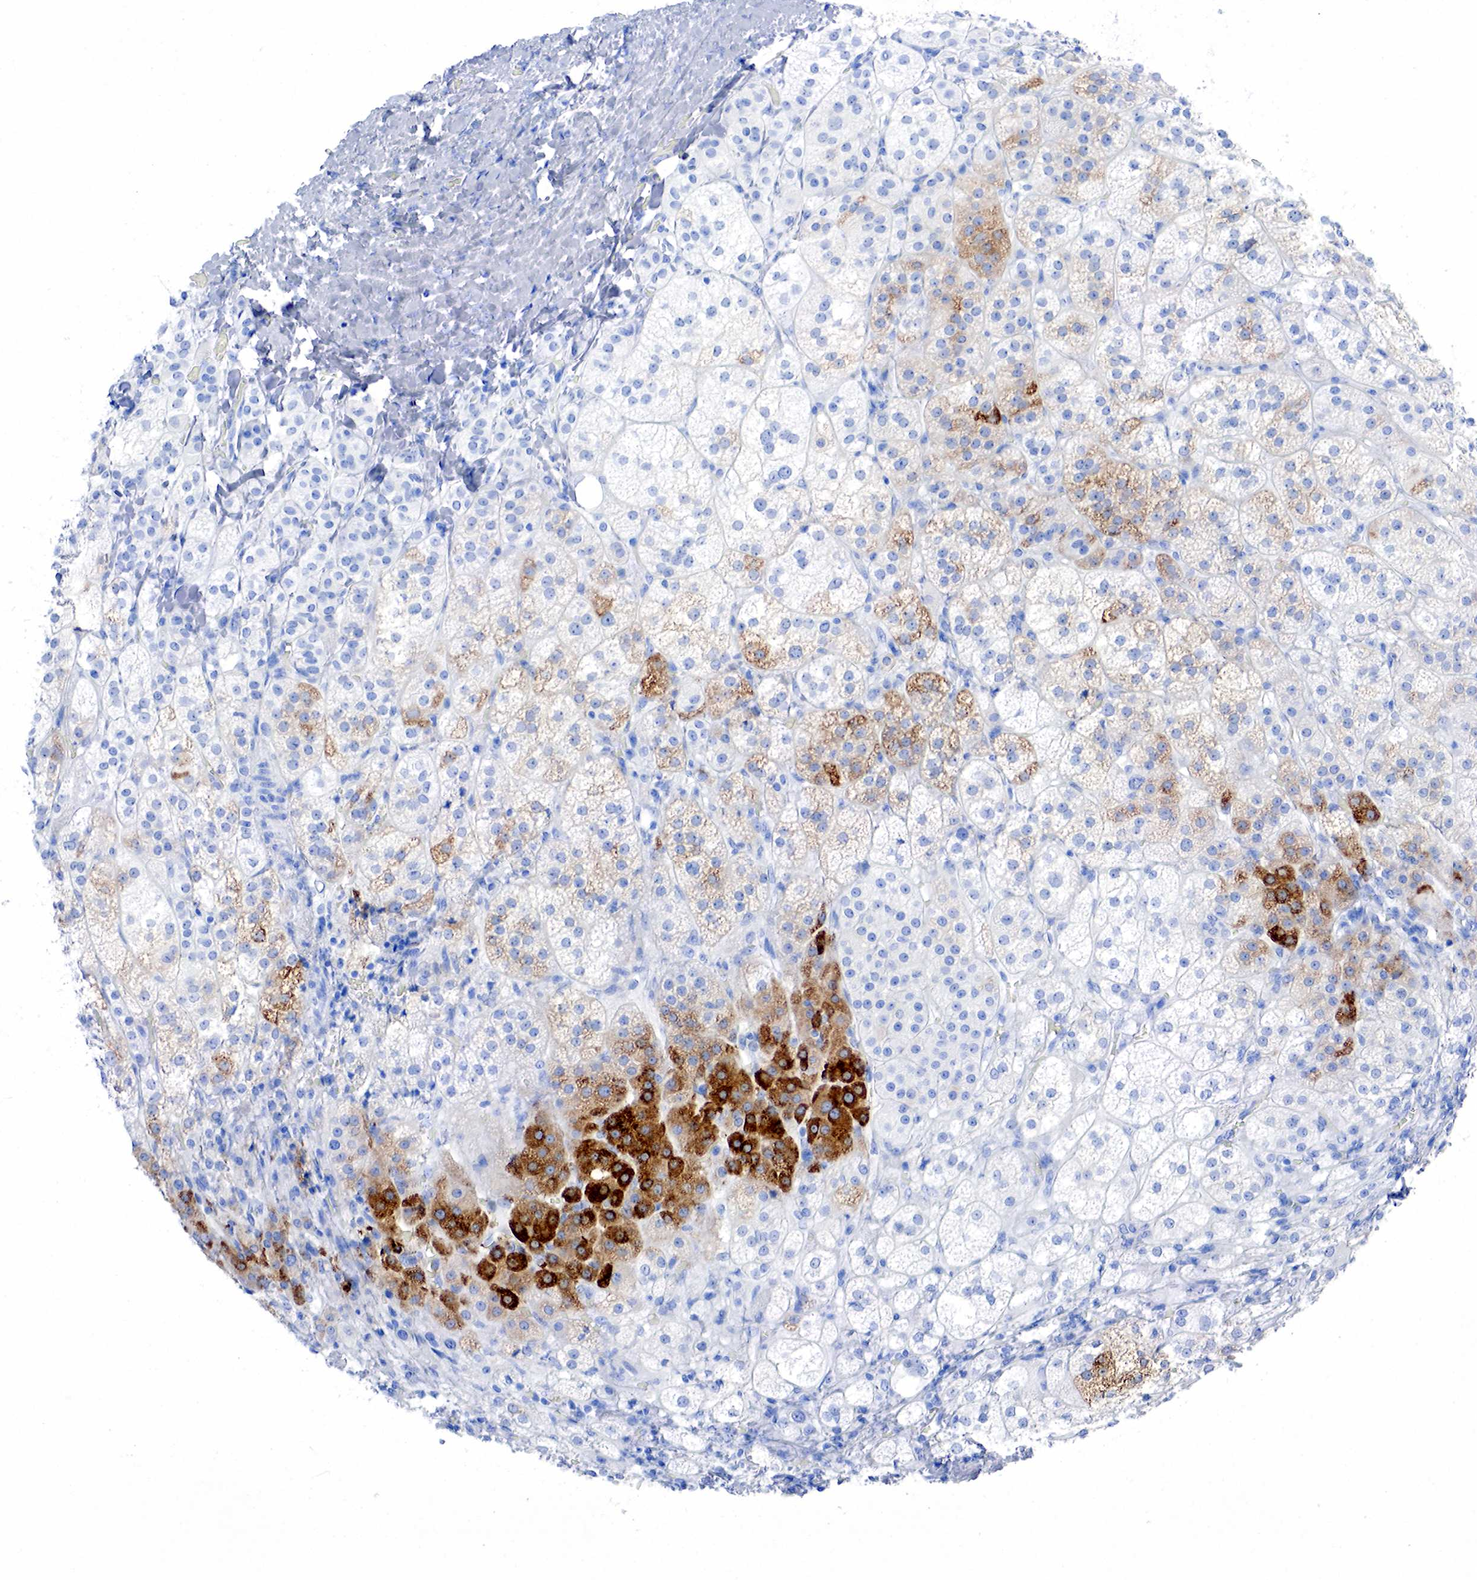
{"staining": {"intensity": "strong", "quantity": "25%-75%", "location": "cytoplasmic/membranous"}, "tissue": "adrenal gland", "cell_type": "Glandular cells", "image_type": "normal", "snomed": [{"axis": "morphology", "description": "Normal tissue, NOS"}, {"axis": "topography", "description": "Adrenal gland"}], "caption": "Strong cytoplasmic/membranous staining for a protein is identified in approximately 25%-75% of glandular cells of benign adrenal gland using immunohistochemistry.", "gene": "INHA", "patient": {"sex": "female", "age": 60}}